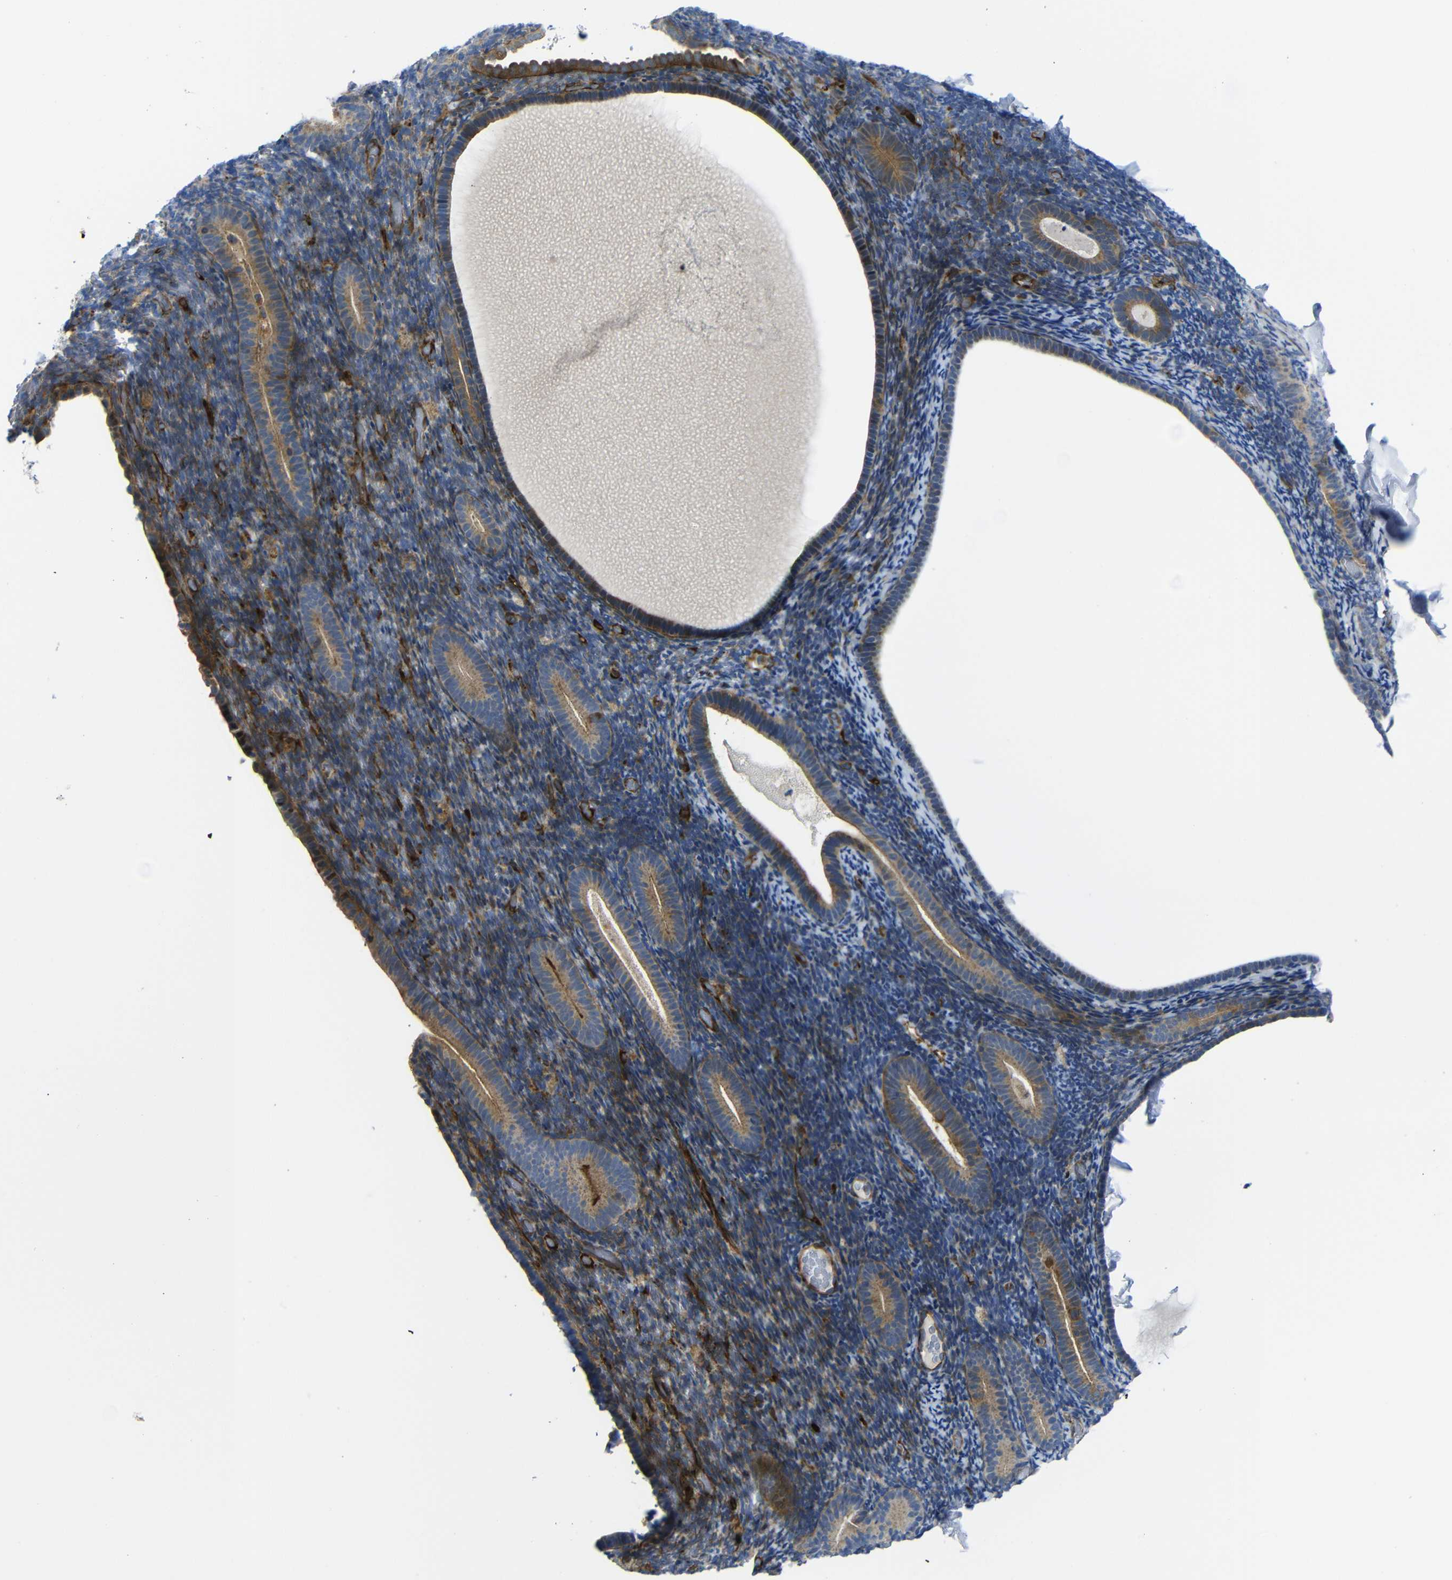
{"staining": {"intensity": "moderate", "quantity": "<25%", "location": "cytoplasmic/membranous"}, "tissue": "endometrium", "cell_type": "Cells in endometrial stroma", "image_type": "normal", "snomed": [{"axis": "morphology", "description": "Normal tissue, NOS"}, {"axis": "topography", "description": "Endometrium"}], "caption": "Endometrium stained with immunohistochemistry shows moderate cytoplasmic/membranous positivity in about <25% of cells in endometrial stroma. The protein of interest is stained brown, and the nuclei are stained in blue (DAB (3,3'-diaminobenzidine) IHC with brightfield microscopy, high magnification).", "gene": "PARP14", "patient": {"sex": "female", "age": 51}}